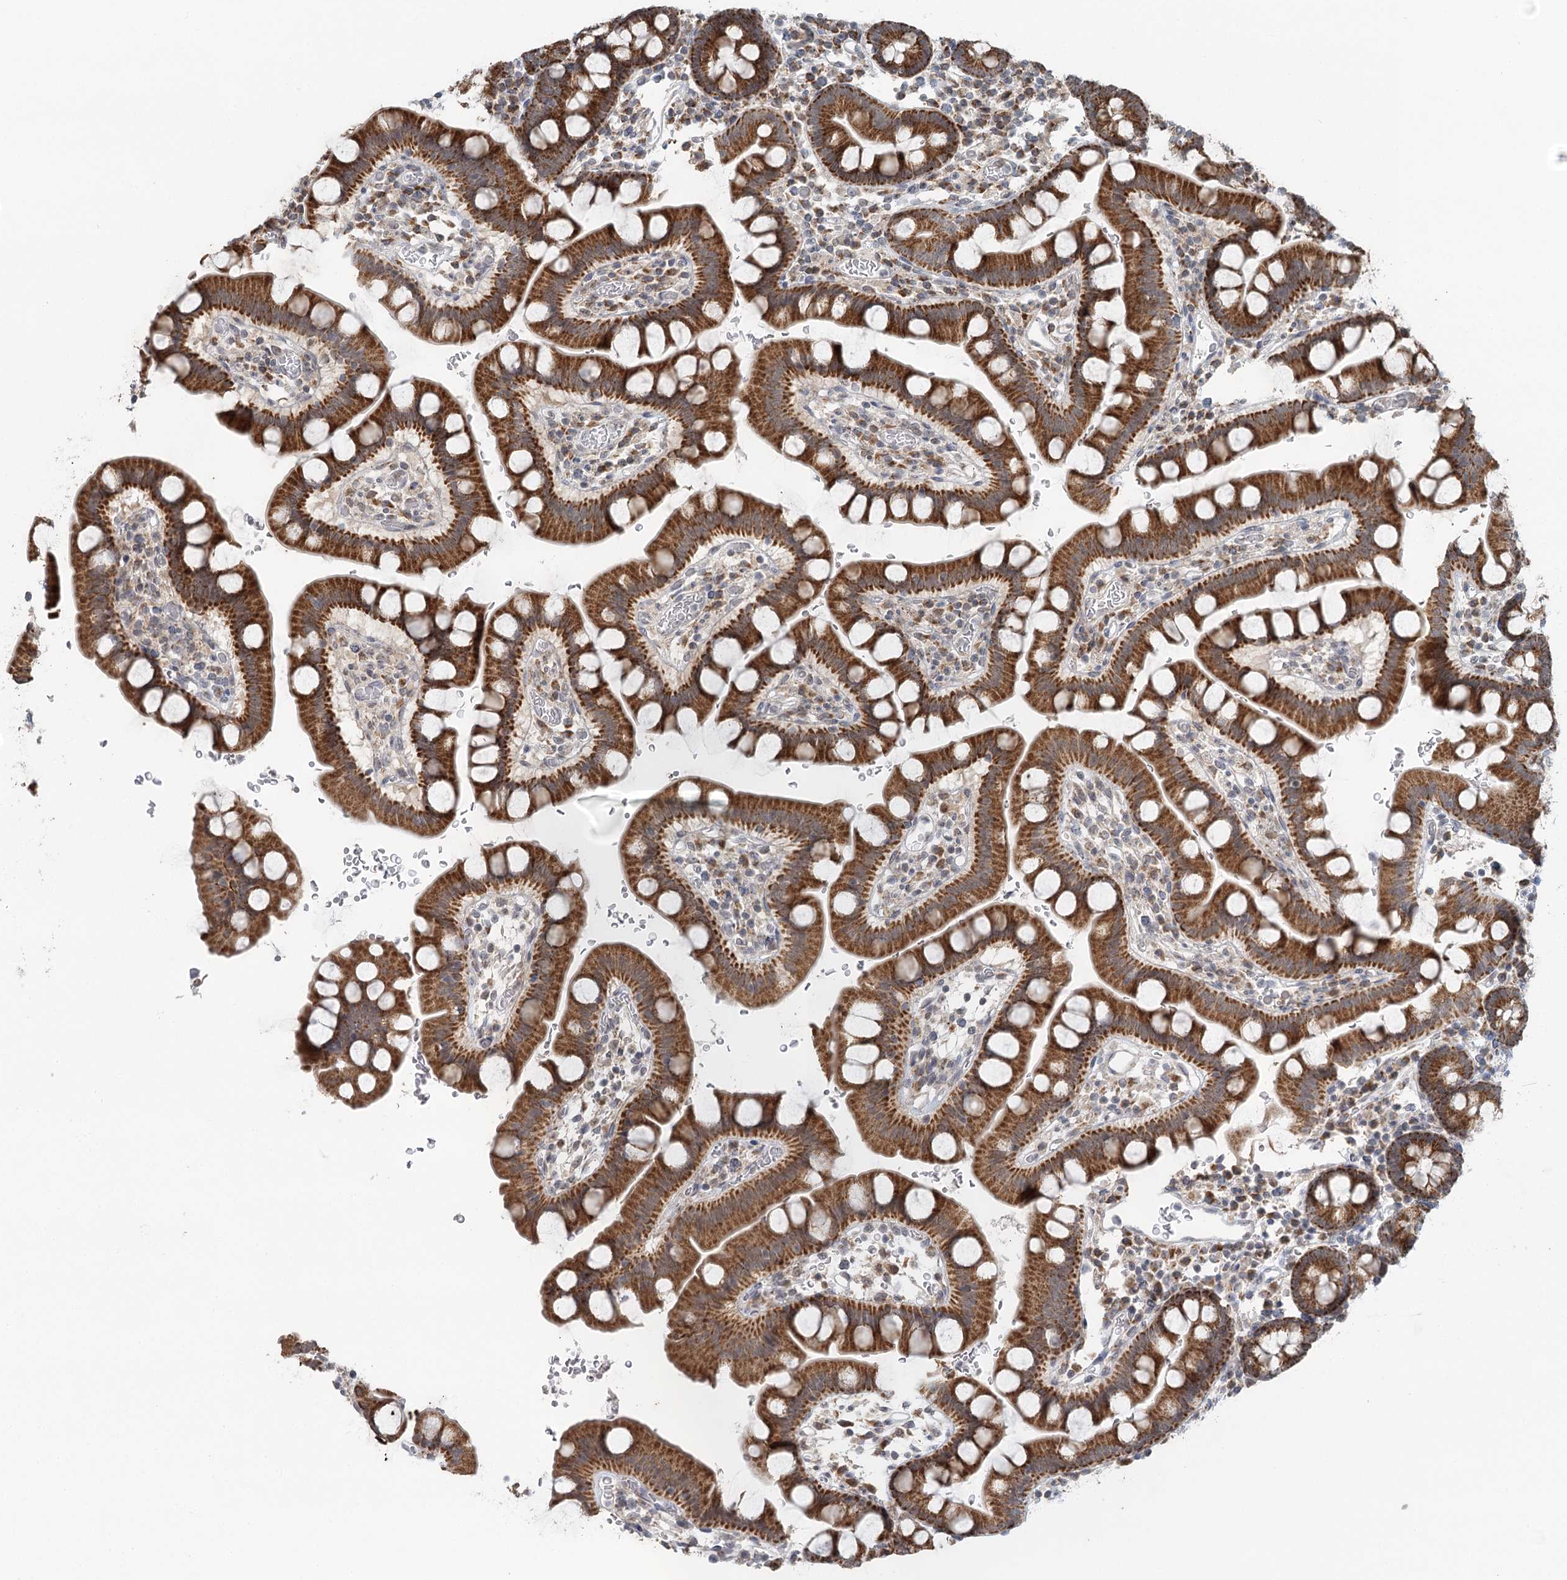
{"staining": {"intensity": "strong", "quantity": ">75%", "location": "cytoplasmic/membranous"}, "tissue": "small intestine", "cell_type": "Glandular cells", "image_type": "normal", "snomed": [{"axis": "morphology", "description": "Normal tissue, NOS"}, {"axis": "topography", "description": "Stomach, upper"}, {"axis": "topography", "description": "Stomach, lower"}, {"axis": "topography", "description": "Small intestine"}], "caption": "The histopathology image shows a brown stain indicating the presence of a protein in the cytoplasmic/membranous of glandular cells in small intestine.", "gene": "RNF150", "patient": {"sex": "male", "age": 68}}